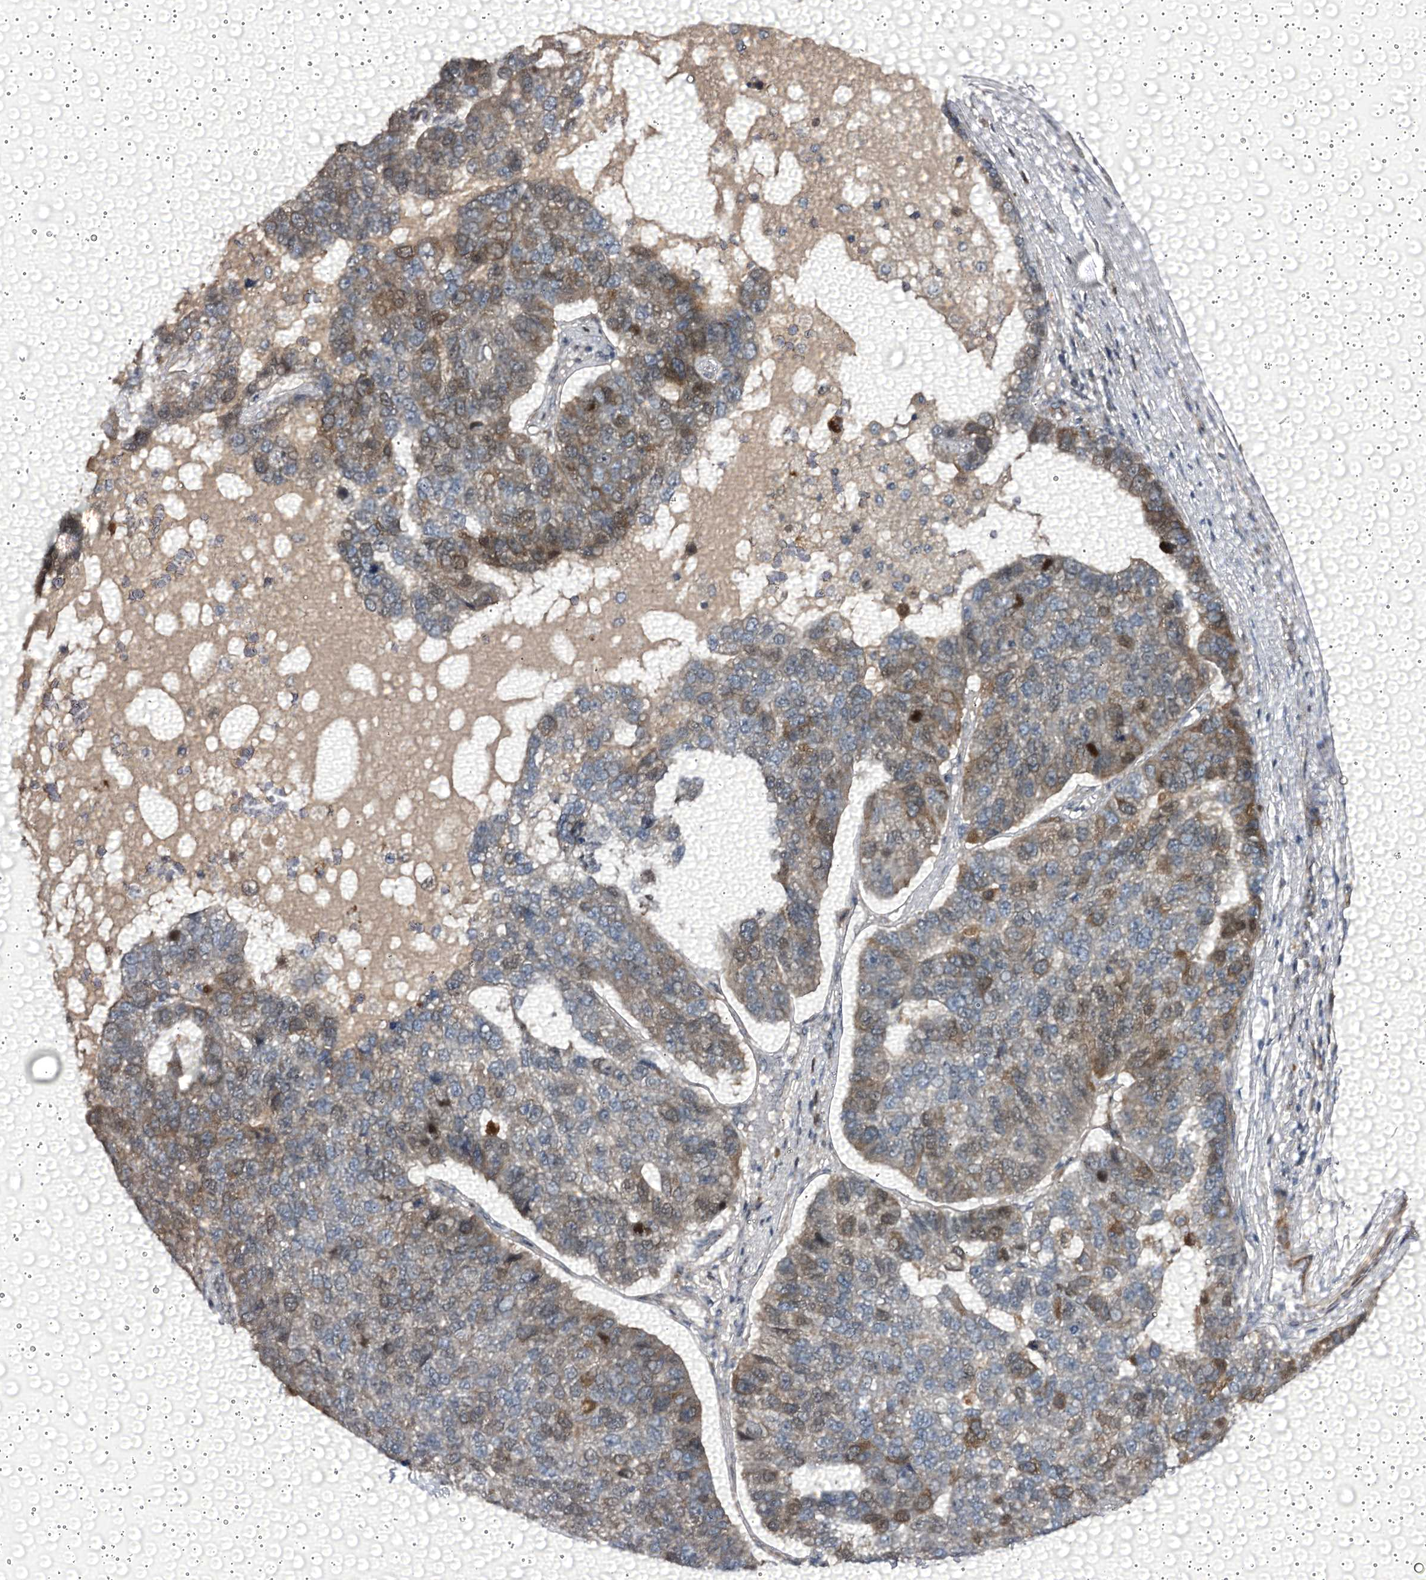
{"staining": {"intensity": "moderate", "quantity": "25%-75%", "location": "cytoplasmic/membranous"}, "tissue": "pancreatic cancer", "cell_type": "Tumor cells", "image_type": "cancer", "snomed": [{"axis": "morphology", "description": "Adenocarcinoma, NOS"}, {"axis": "topography", "description": "Pancreas"}], "caption": "Brown immunohistochemical staining in human pancreatic cancer displays moderate cytoplasmic/membranous staining in about 25%-75% of tumor cells.", "gene": "NCAPD2", "patient": {"sex": "female", "age": 61}}